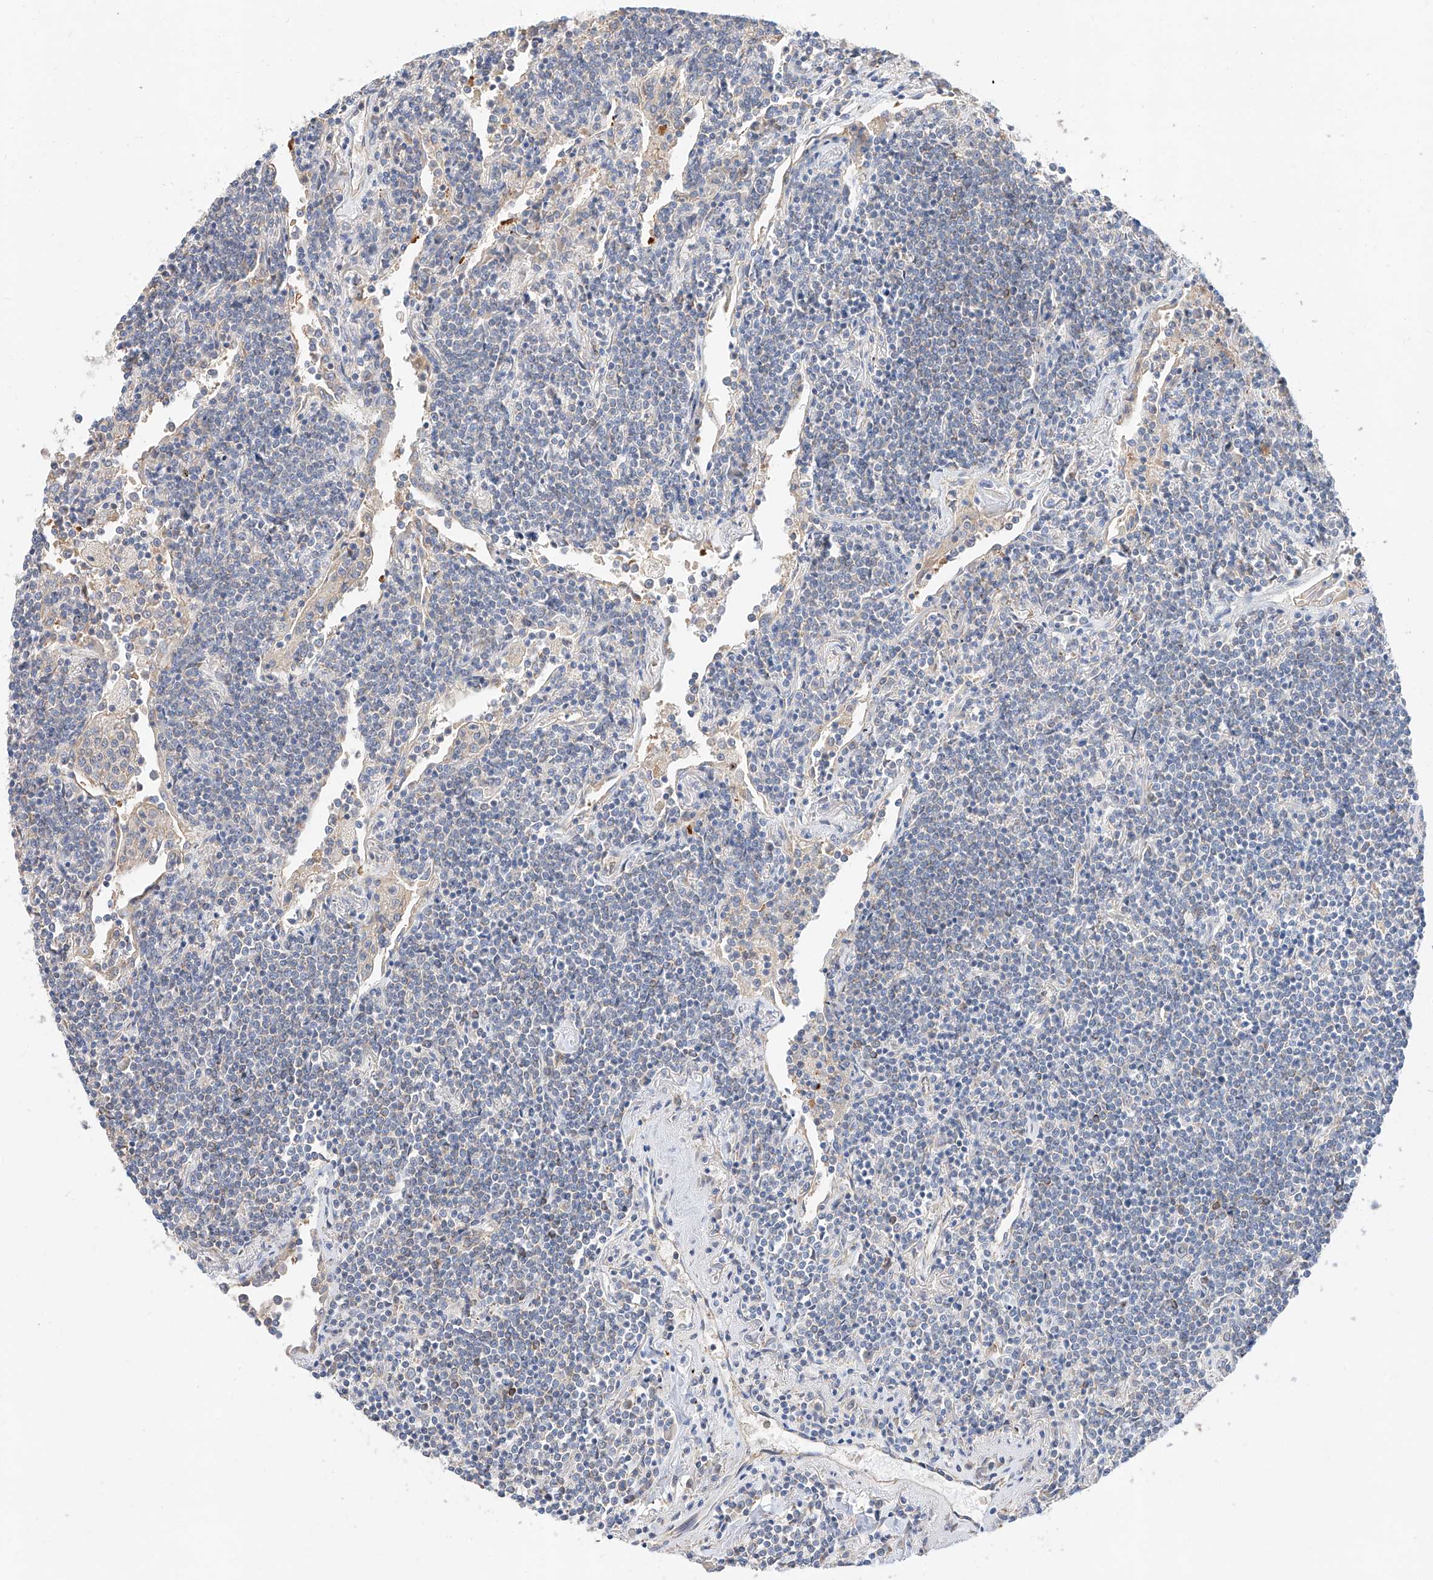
{"staining": {"intensity": "negative", "quantity": "none", "location": "none"}, "tissue": "lymphoma", "cell_type": "Tumor cells", "image_type": "cancer", "snomed": [{"axis": "morphology", "description": "Malignant lymphoma, non-Hodgkin's type, Low grade"}, {"axis": "topography", "description": "Lung"}], "caption": "There is no significant positivity in tumor cells of lymphoma.", "gene": "GLMN", "patient": {"sex": "female", "age": 71}}